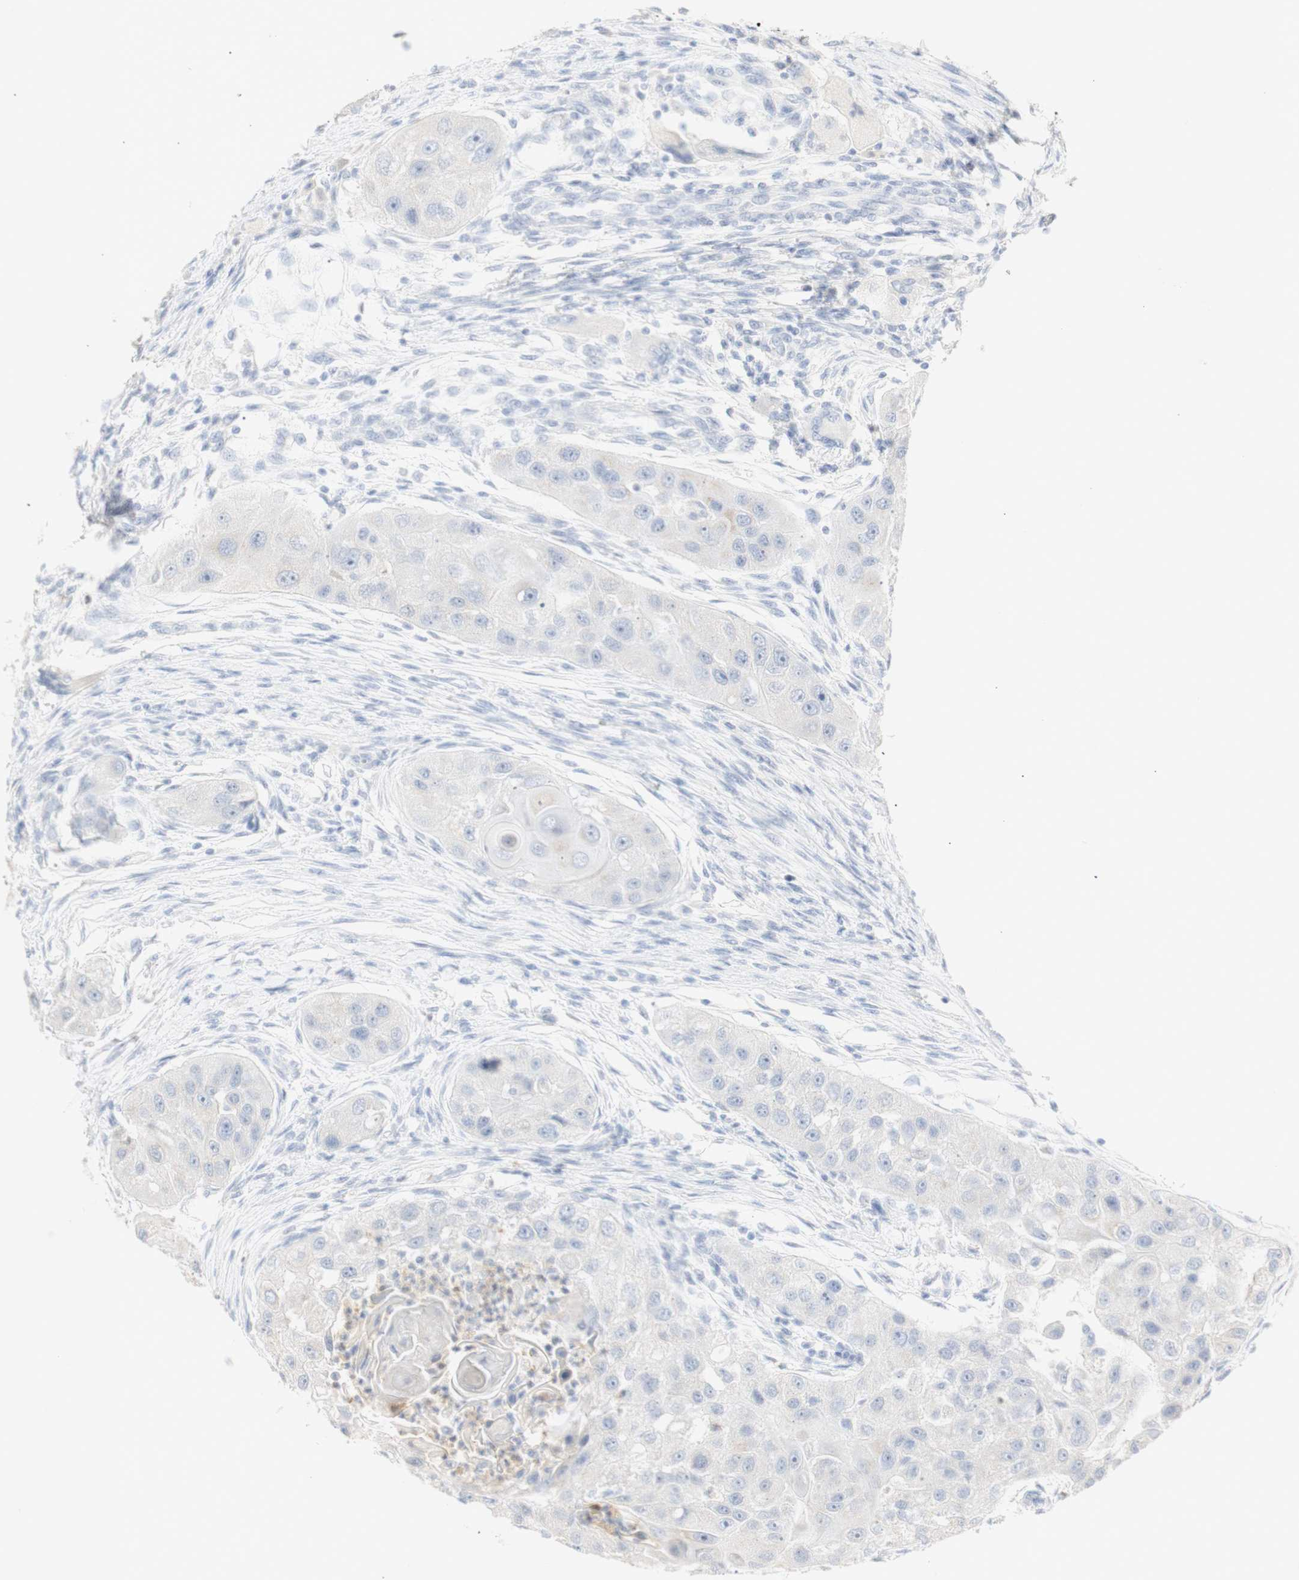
{"staining": {"intensity": "negative", "quantity": "none", "location": "none"}, "tissue": "head and neck cancer", "cell_type": "Tumor cells", "image_type": "cancer", "snomed": [{"axis": "morphology", "description": "Normal tissue, NOS"}, {"axis": "morphology", "description": "Squamous cell carcinoma, NOS"}, {"axis": "topography", "description": "Skeletal muscle"}, {"axis": "topography", "description": "Head-Neck"}], "caption": "There is no significant positivity in tumor cells of head and neck squamous cell carcinoma.", "gene": "B4GALNT3", "patient": {"sex": "male", "age": 51}}